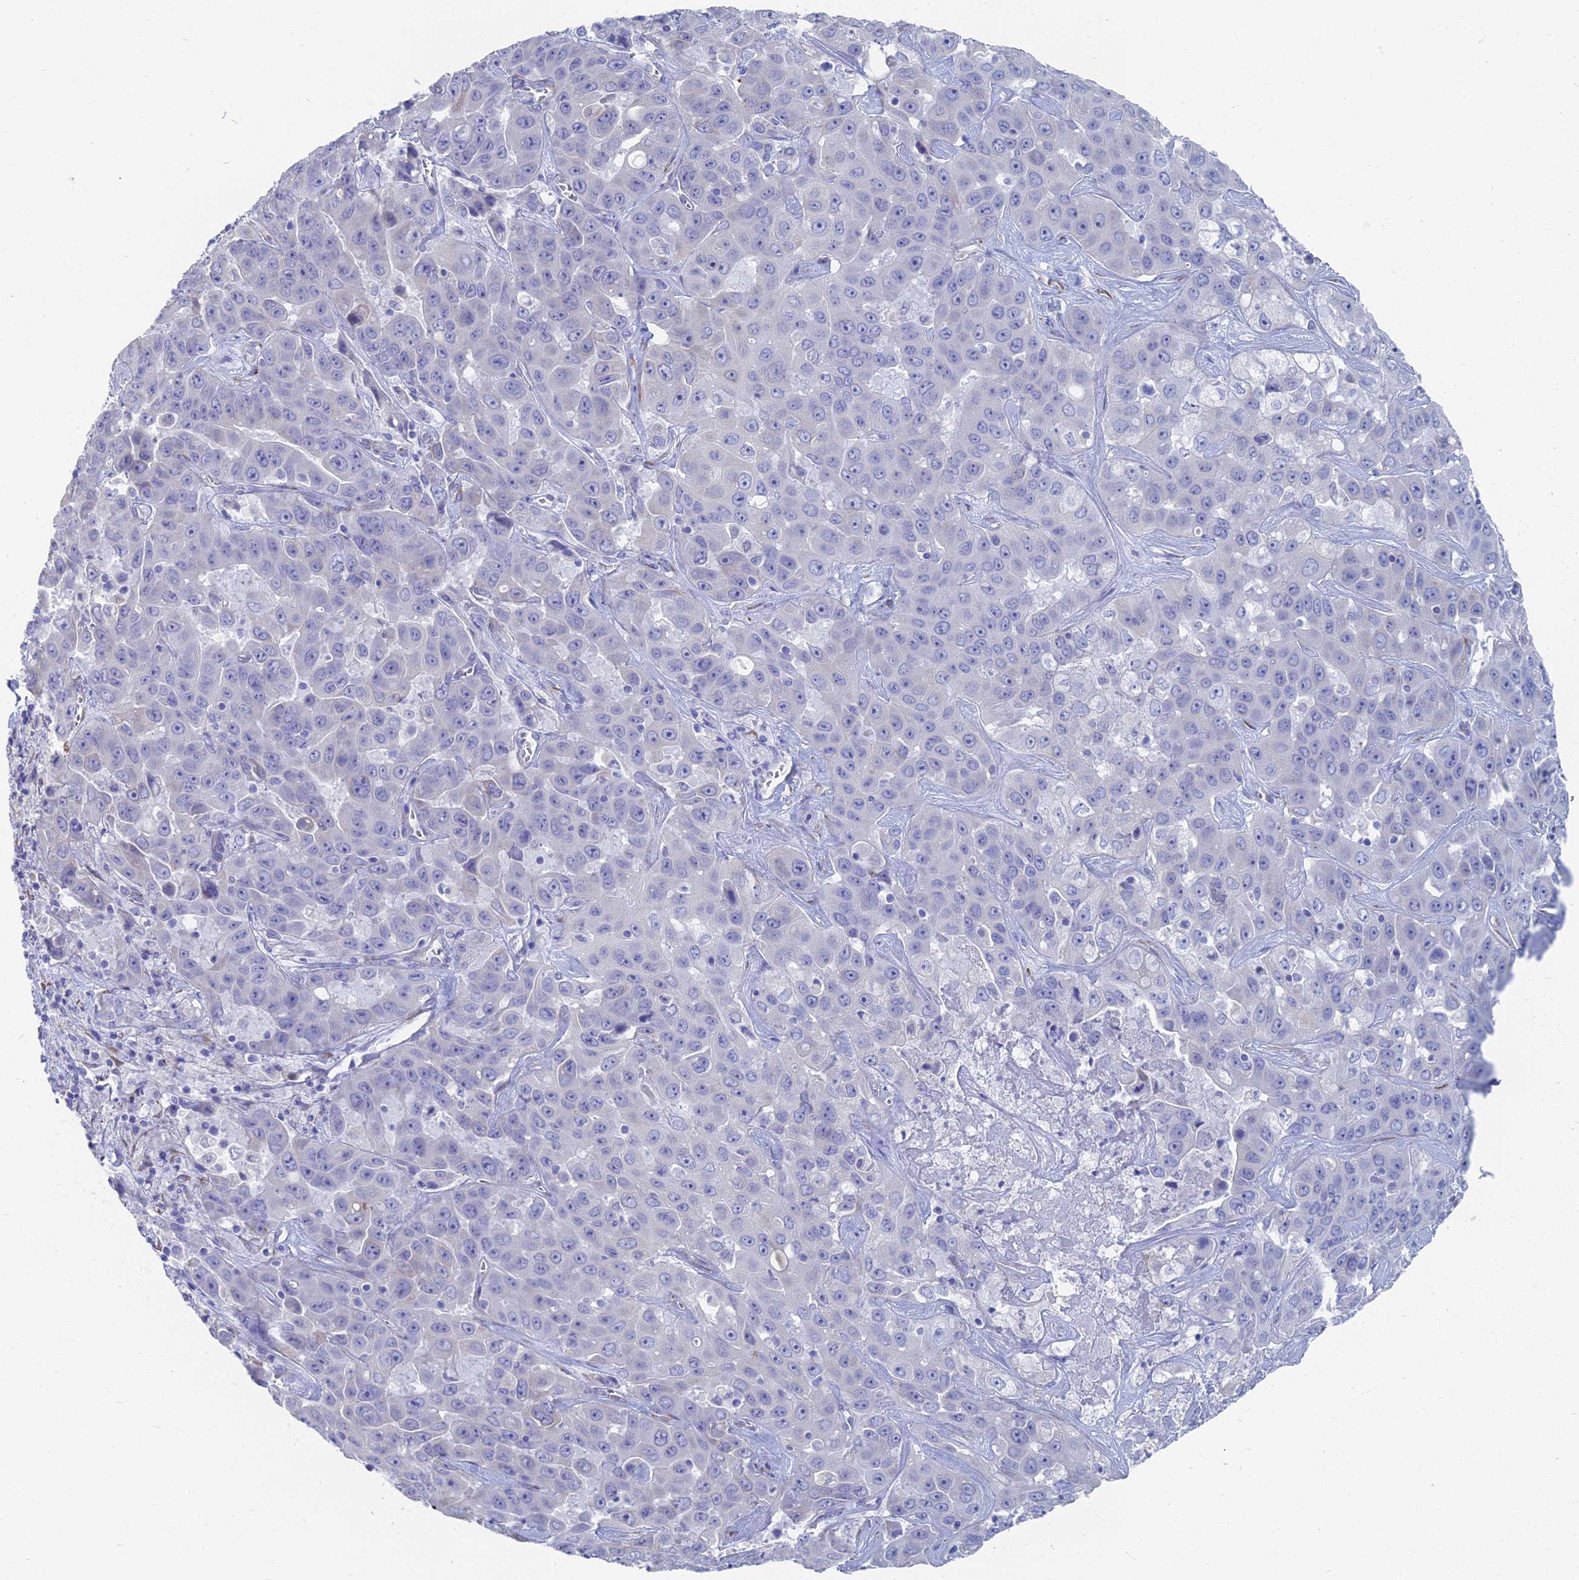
{"staining": {"intensity": "negative", "quantity": "none", "location": "none"}, "tissue": "liver cancer", "cell_type": "Tumor cells", "image_type": "cancer", "snomed": [{"axis": "morphology", "description": "Cholangiocarcinoma"}, {"axis": "topography", "description": "Liver"}], "caption": "DAB (3,3'-diaminobenzidine) immunohistochemical staining of cholangiocarcinoma (liver) demonstrates no significant staining in tumor cells. The staining is performed using DAB brown chromogen with nuclei counter-stained in using hematoxylin.", "gene": "TNNT3", "patient": {"sex": "female", "age": 52}}